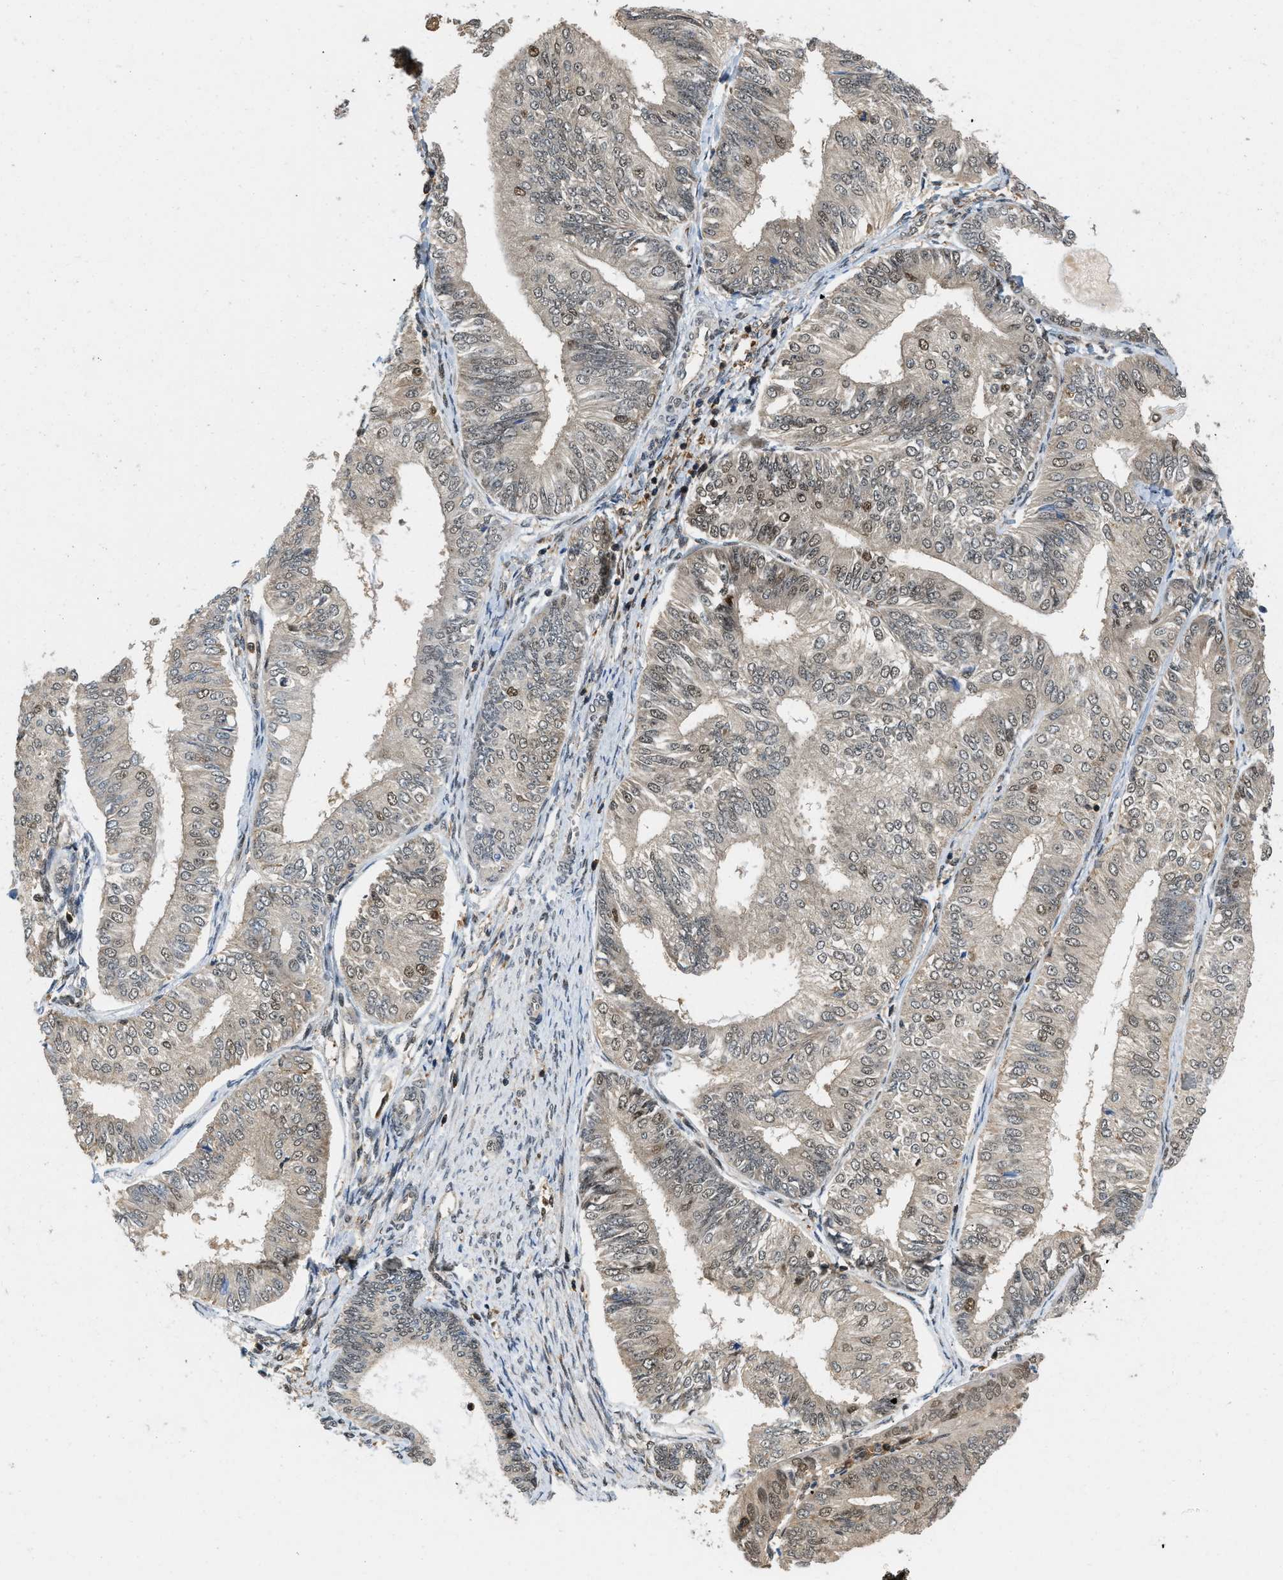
{"staining": {"intensity": "weak", "quantity": ">75%", "location": "cytoplasmic/membranous,nuclear"}, "tissue": "endometrial cancer", "cell_type": "Tumor cells", "image_type": "cancer", "snomed": [{"axis": "morphology", "description": "Adenocarcinoma, NOS"}, {"axis": "topography", "description": "Endometrium"}], "caption": "Adenocarcinoma (endometrial) stained with immunohistochemistry (IHC) exhibits weak cytoplasmic/membranous and nuclear expression in about >75% of tumor cells. (DAB (3,3'-diaminobenzidine) IHC, brown staining for protein, blue staining for nuclei).", "gene": "ATF7IP", "patient": {"sex": "female", "age": 58}}